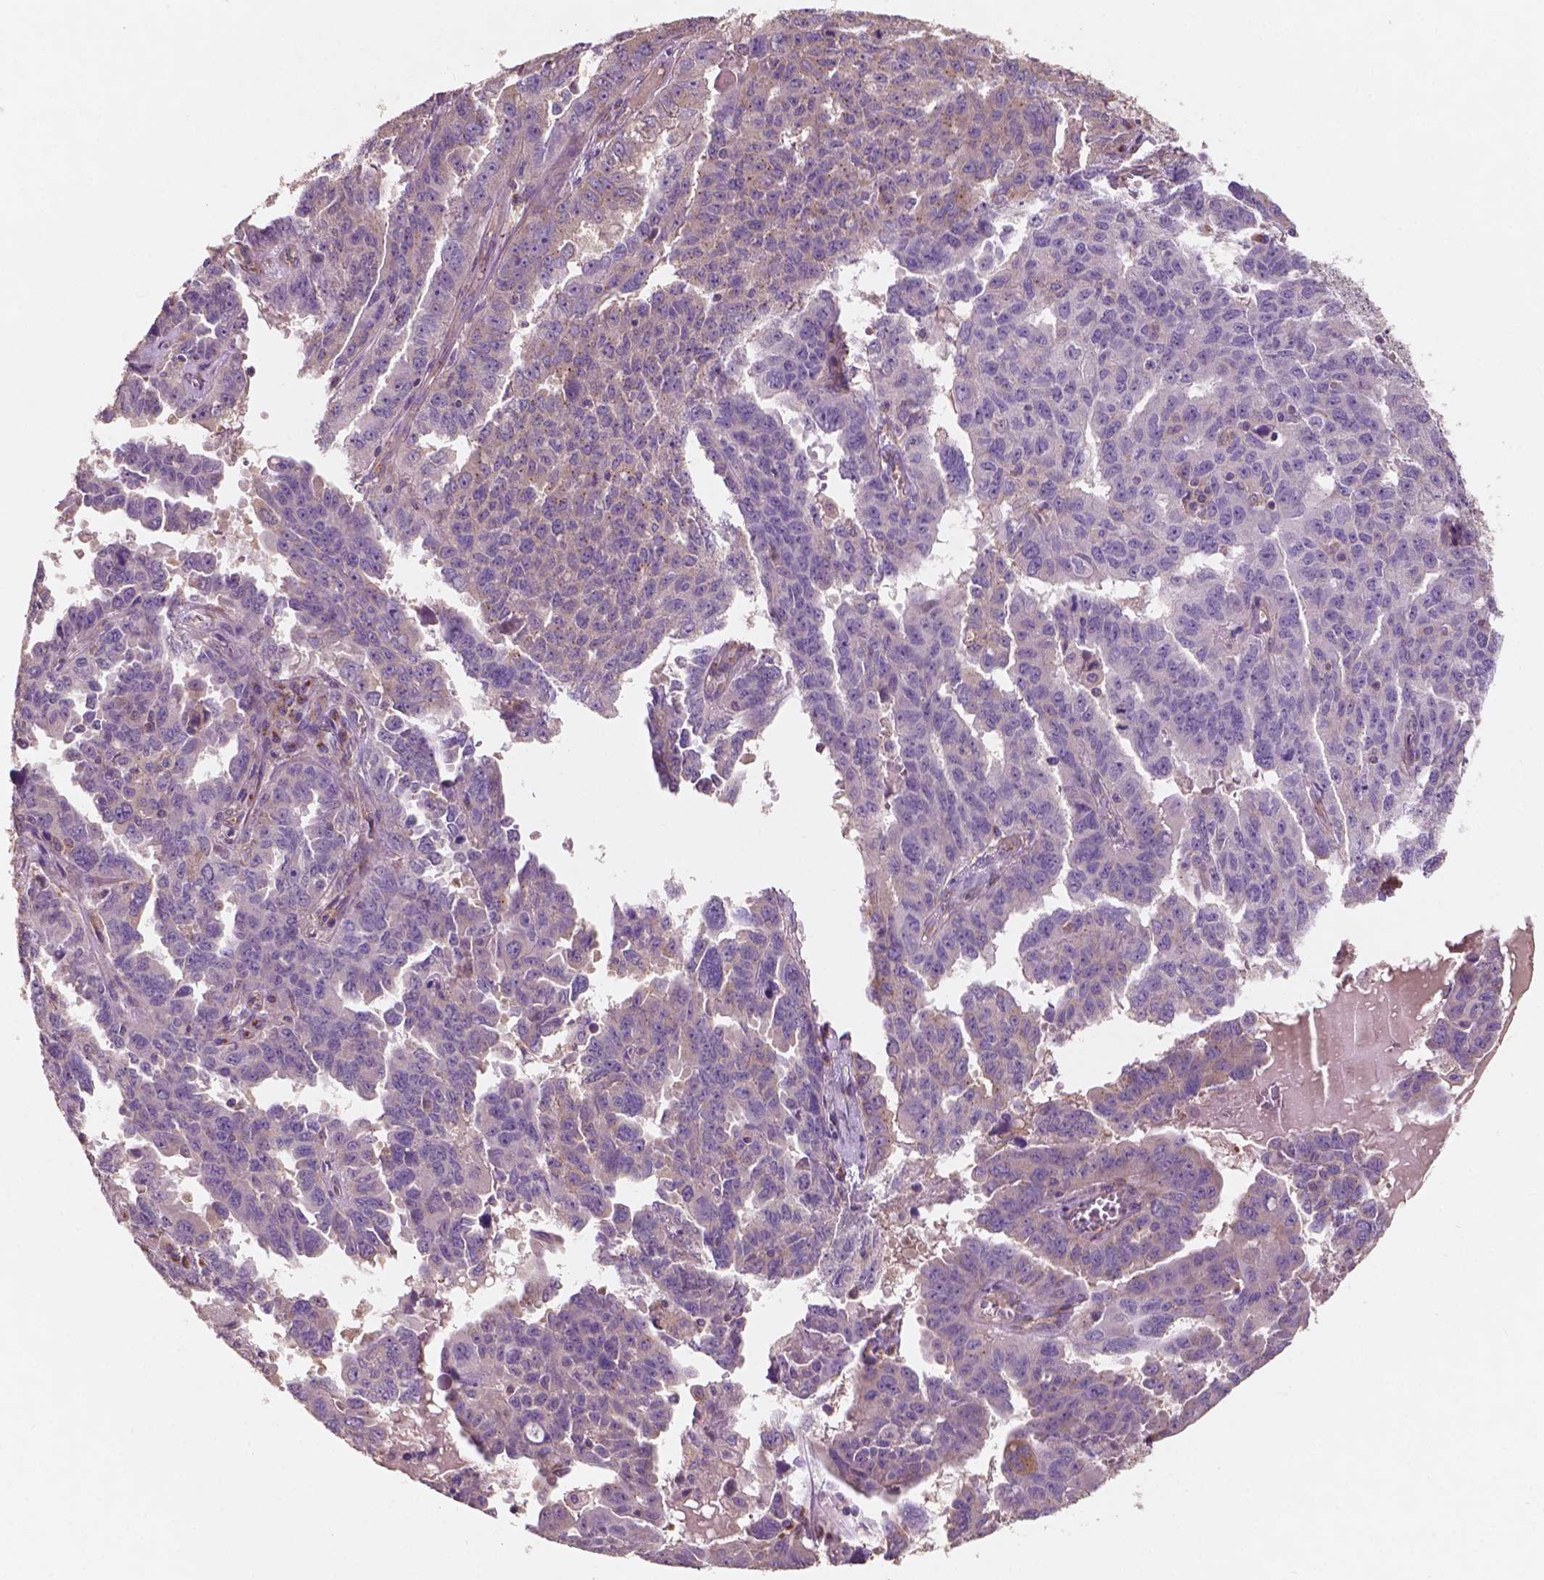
{"staining": {"intensity": "weak", "quantity": "<25%", "location": "cytoplasmic/membranous"}, "tissue": "ovarian cancer", "cell_type": "Tumor cells", "image_type": "cancer", "snomed": [{"axis": "morphology", "description": "Adenocarcinoma, NOS"}, {"axis": "morphology", "description": "Carcinoma, endometroid"}, {"axis": "topography", "description": "Ovary"}], "caption": "A high-resolution image shows immunohistochemistry (IHC) staining of ovarian endometroid carcinoma, which shows no significant staining in tumor cells. (DAB immunohistochemistry (IHC) with hematoxylin counter stain).", "gene": "CHPT1", "patient": {"sex": "female", "age": 72}}